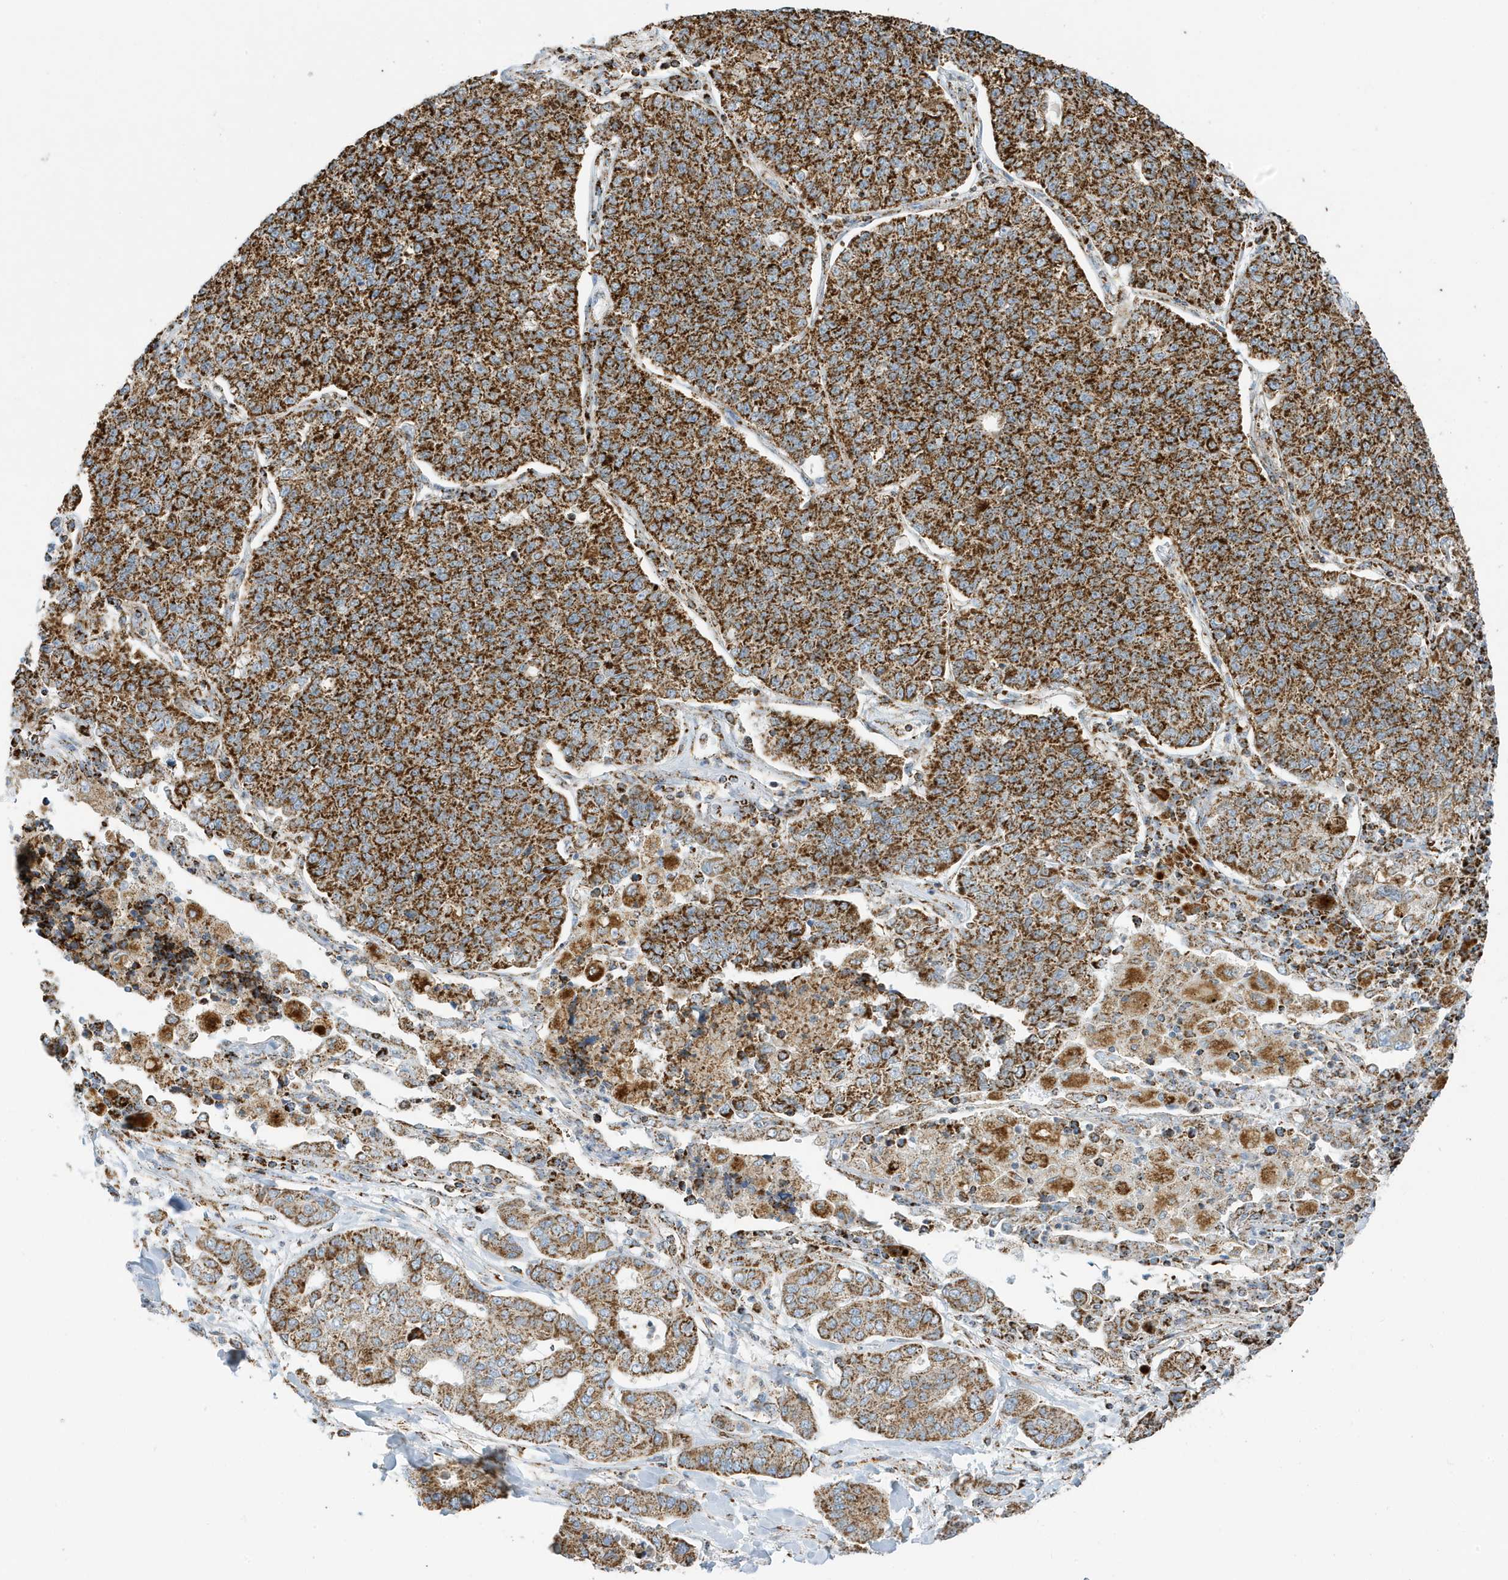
{"staining": {"intensity": "strong", "quantity": ">75%", "location": "cytoplasmic/membranous"}, "tissue": "lung cancer", "cell_type": "Tumor cells", "image_type": "cancer", "snomed": [{"axis": "morphology", "description": "Adenocarcinoma, NOS"}, {"axis": "topography", "description": "Lung"}], "caption": "Strong cytoplasmic/membranous protein expression is appreciated in approximately >75% of tumor cells in lung cancer.", "gene": "ATP5ME", "patient": {"sex": "male", "age": 49}}